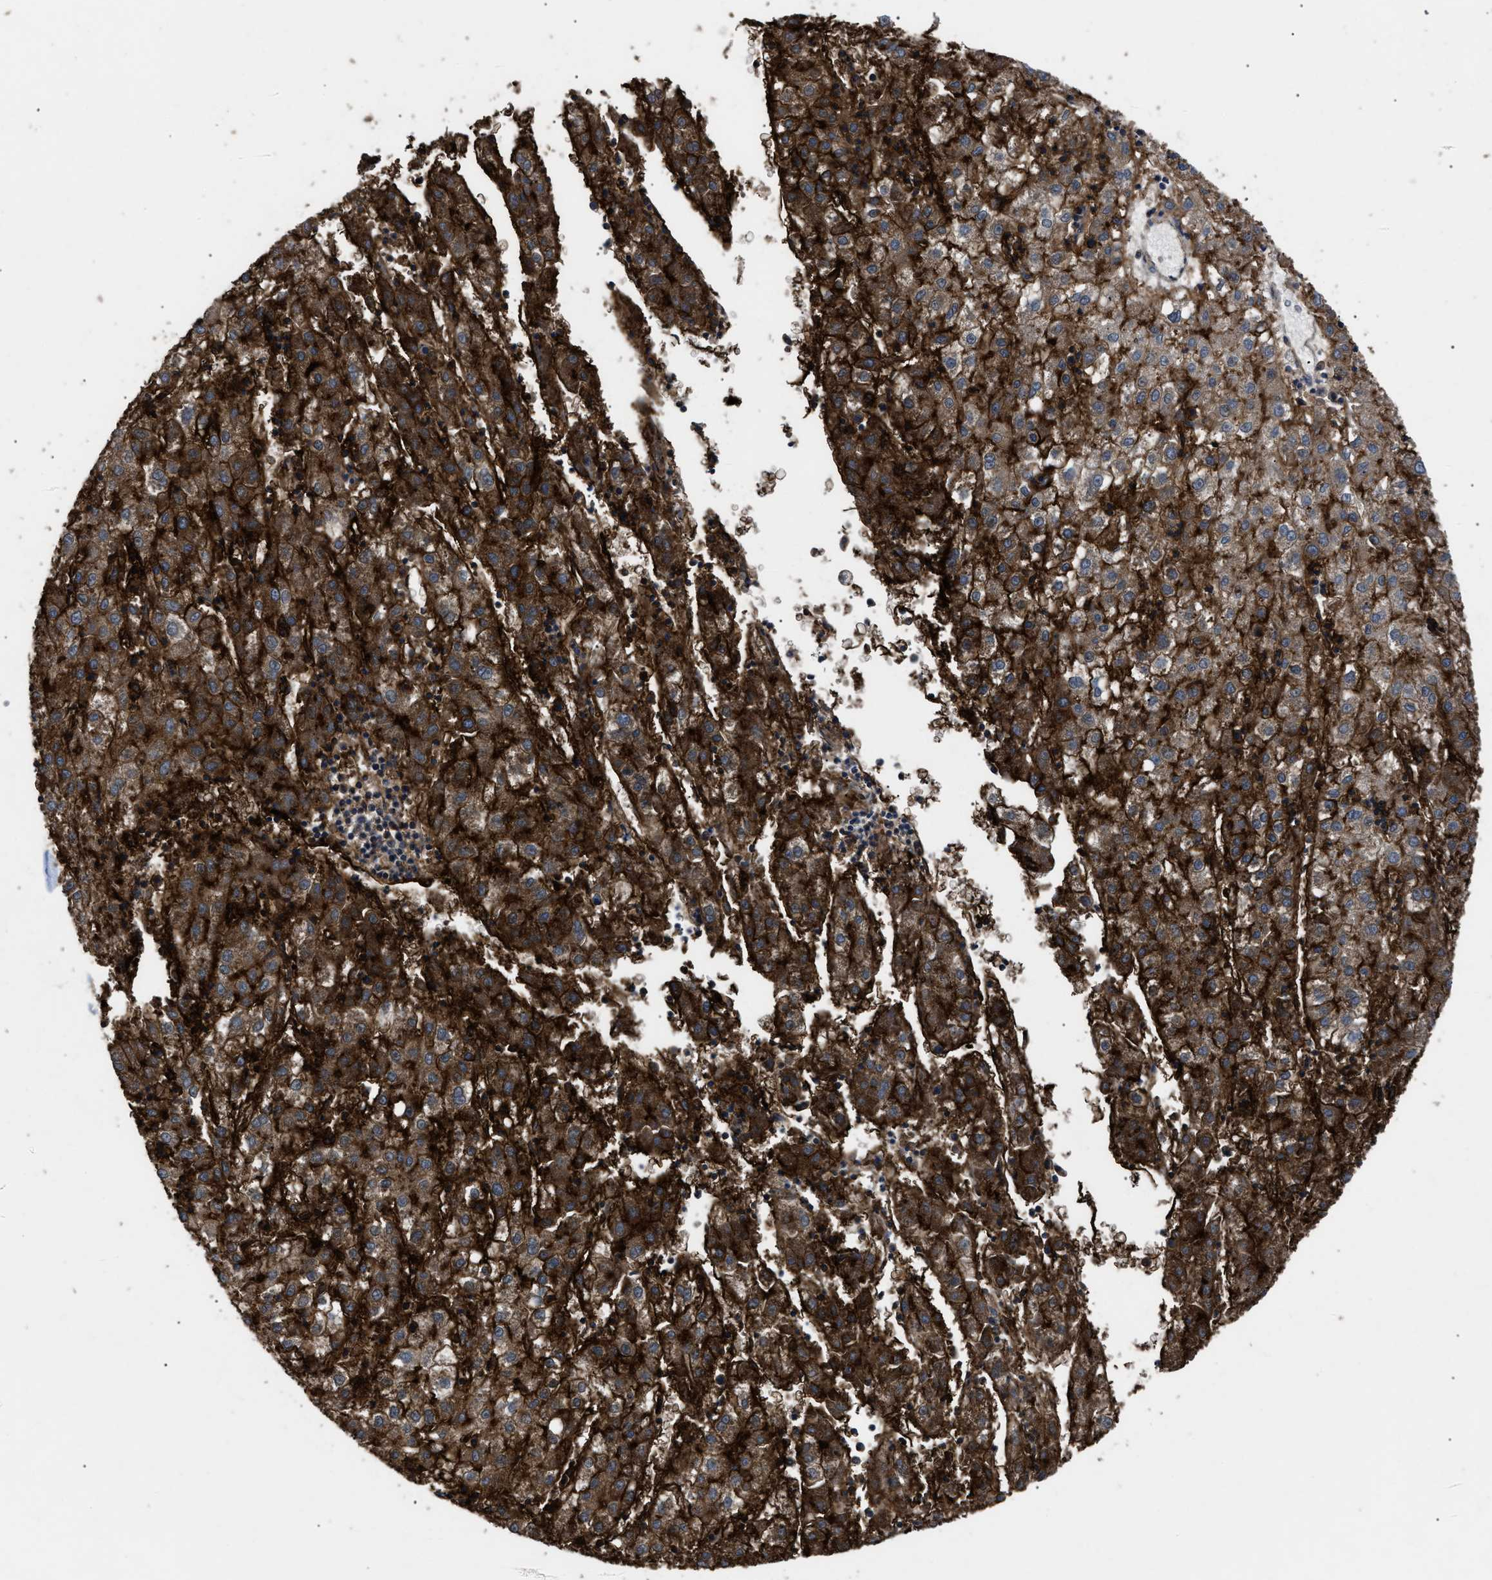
{"staining": {"intensity": "strong", "quantity": ">75%", "location": "cytoplasmic/membranous"}, "tissue": "liver cancer", "cell_type": "Tumor cells", "image_type": "cancer", "snomed": [{"axis": "morphology", "description": "Carcinoma, Hepatocellular, NOS"}, {"axis": "topography", "description": "Liver"}], "caption": "Hepatocellular carcinoma (liver) stained with a brown dye reveals strong cytoplasmic/membranous positive positivity in about >75% of tumor cells.", "gene": "NT5E", "patient": {"sex": "male", "age": 72}}